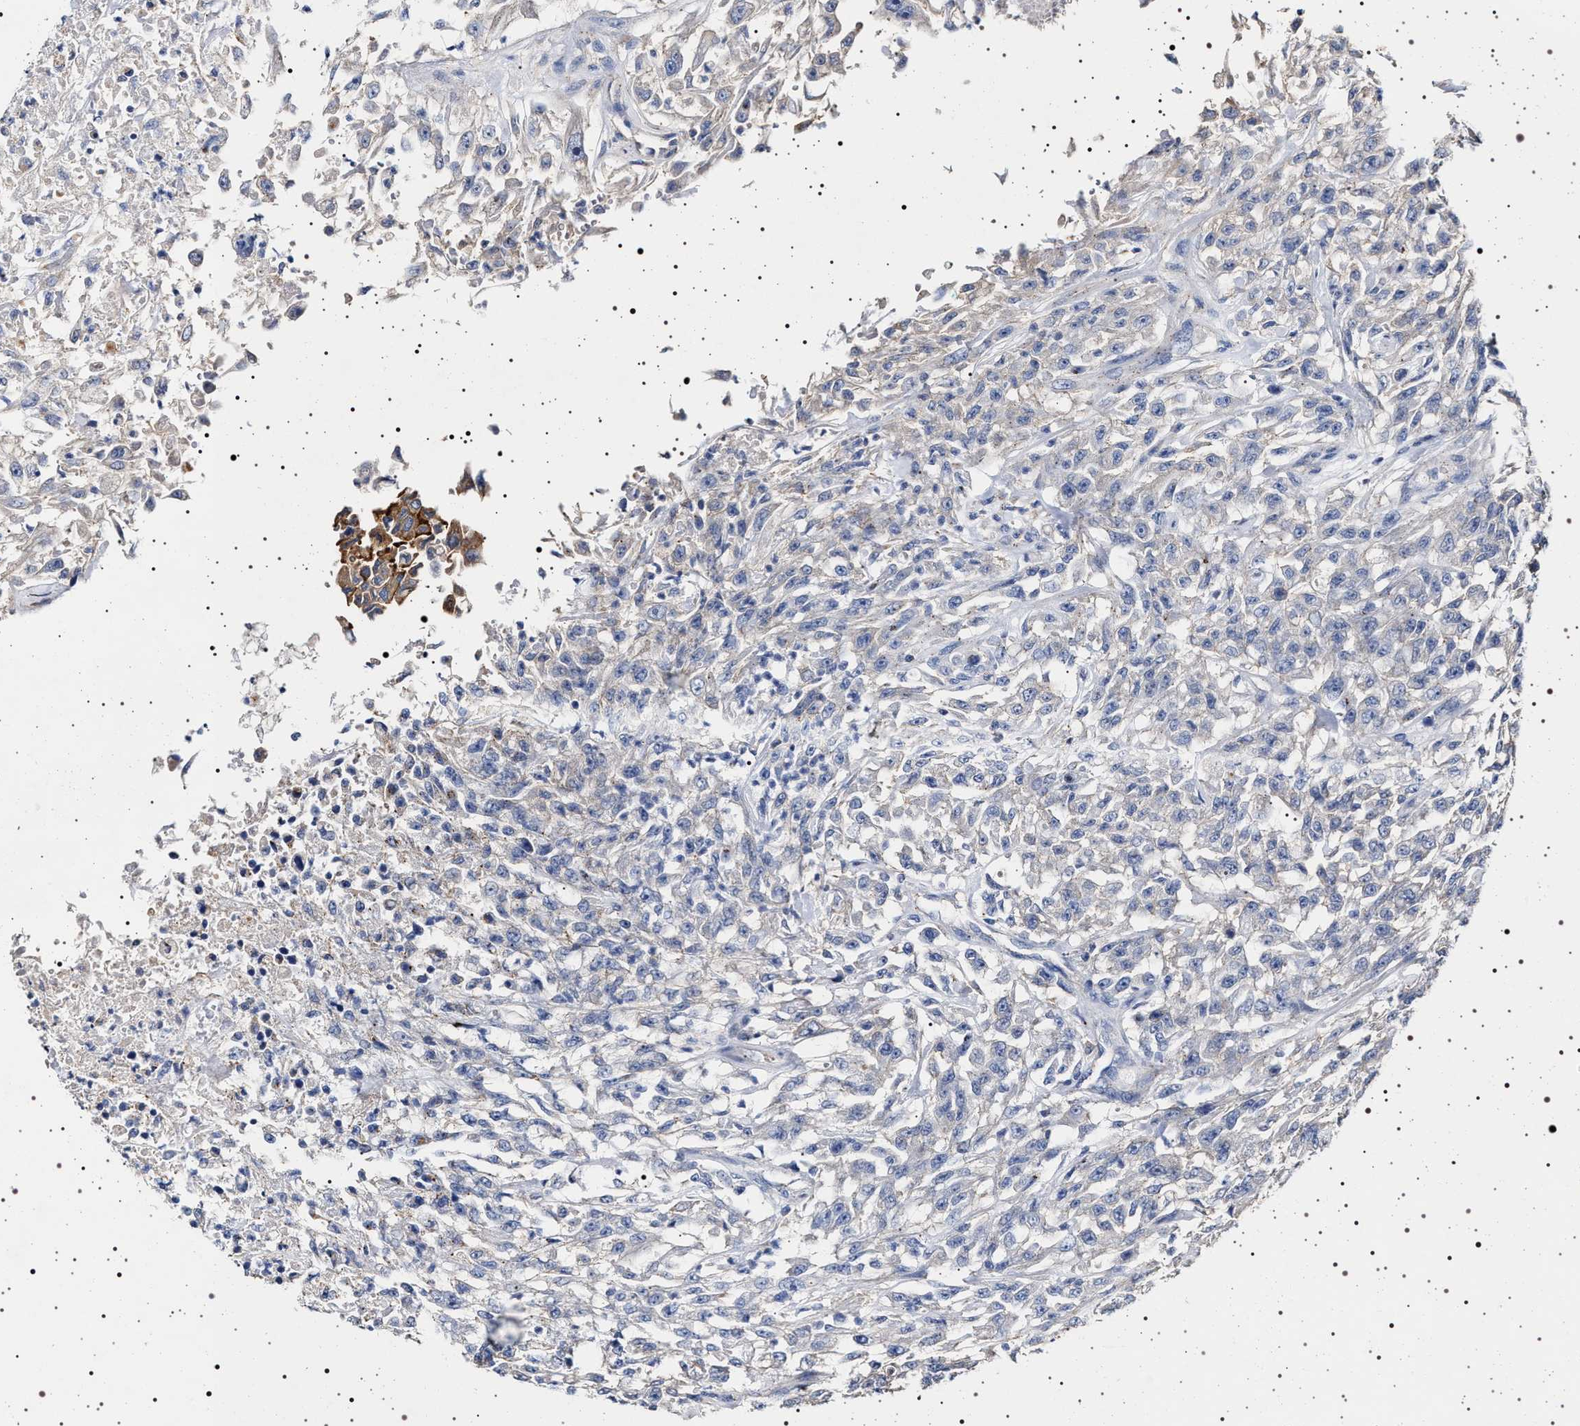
{"staining": {"intensity": "negative", "quantity": "none", "location": "none"}, "tissue": "urothelial cancer", "cell_type": "Tumor cells", "image_type": "cancer", "snomed": [{"axis": "morphology", "description": "Urothelial carcinoma, High grade"}, {"axis": "topography", "description": "Urinary bladder"}], "caption": "DAB immunohistochemical staining of human urothelial carcinoma (high-grade) reveals no significant expression in tumor cells.", "gene": "NAALADL2", "patient": {"sex": "male", "age": 46}}